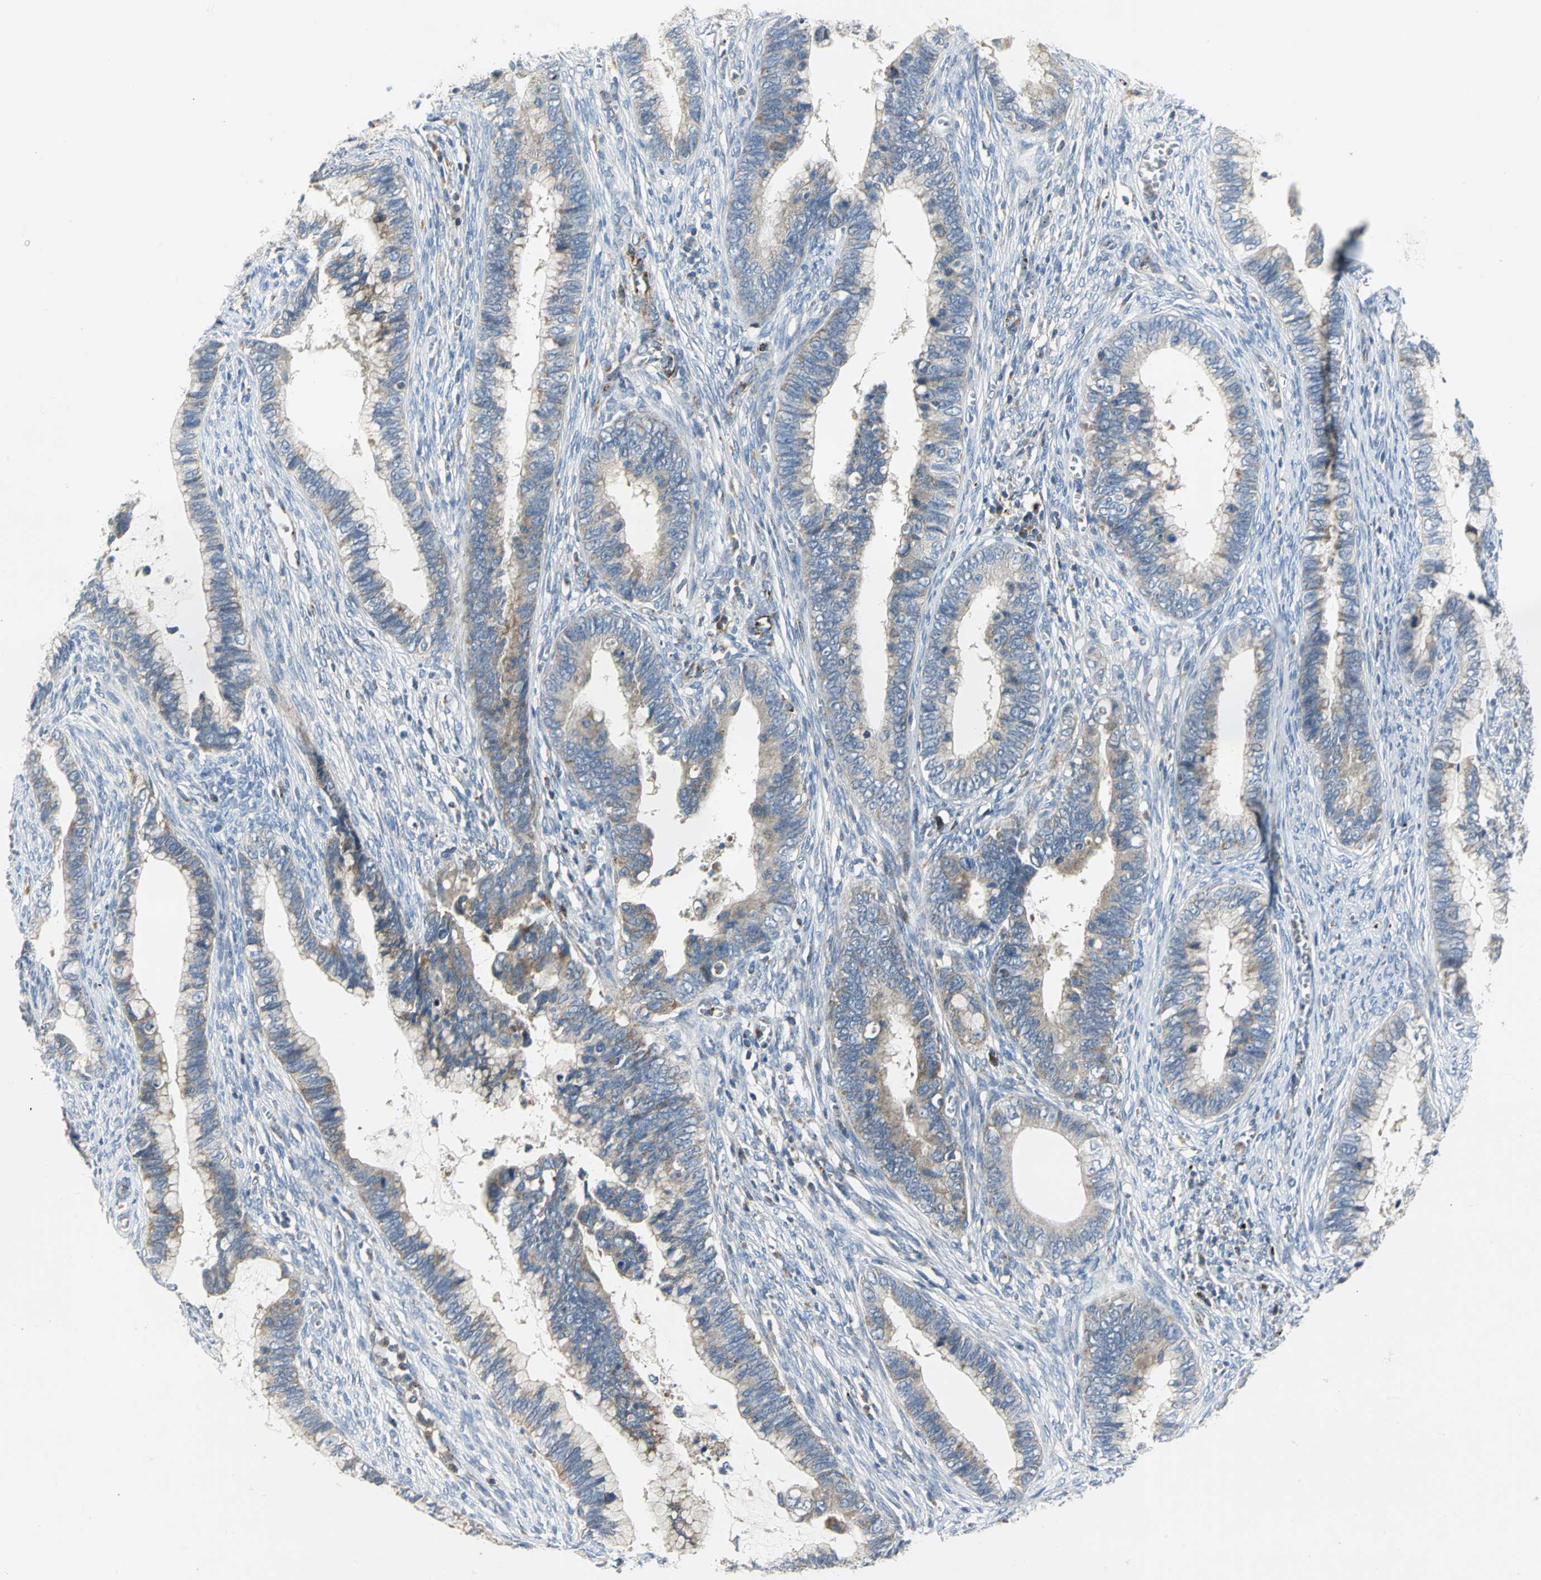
{"staining": {"intensity": "moderate", "quantity": "25%-75%", "location": "cytoplasmic/membranous"}, "tissue": "cervical cancer", "cell_type": "Tumor cells", "image_type": "cancer", "snomed": [{"axis": "morphology", "description": "Adenocarcinoma, NOS"}, {"axis": "topography", "description": "Cervix"}], "caption": "Immunohistochemical staining of human adenocarcinoma (cervical) displays medium levels of moderate cytoplasmic/membranous expression in about 25%-75% of tumor cells.", "gene": "SPPL2B", "patient": {"sex": "female", "age": 44}}